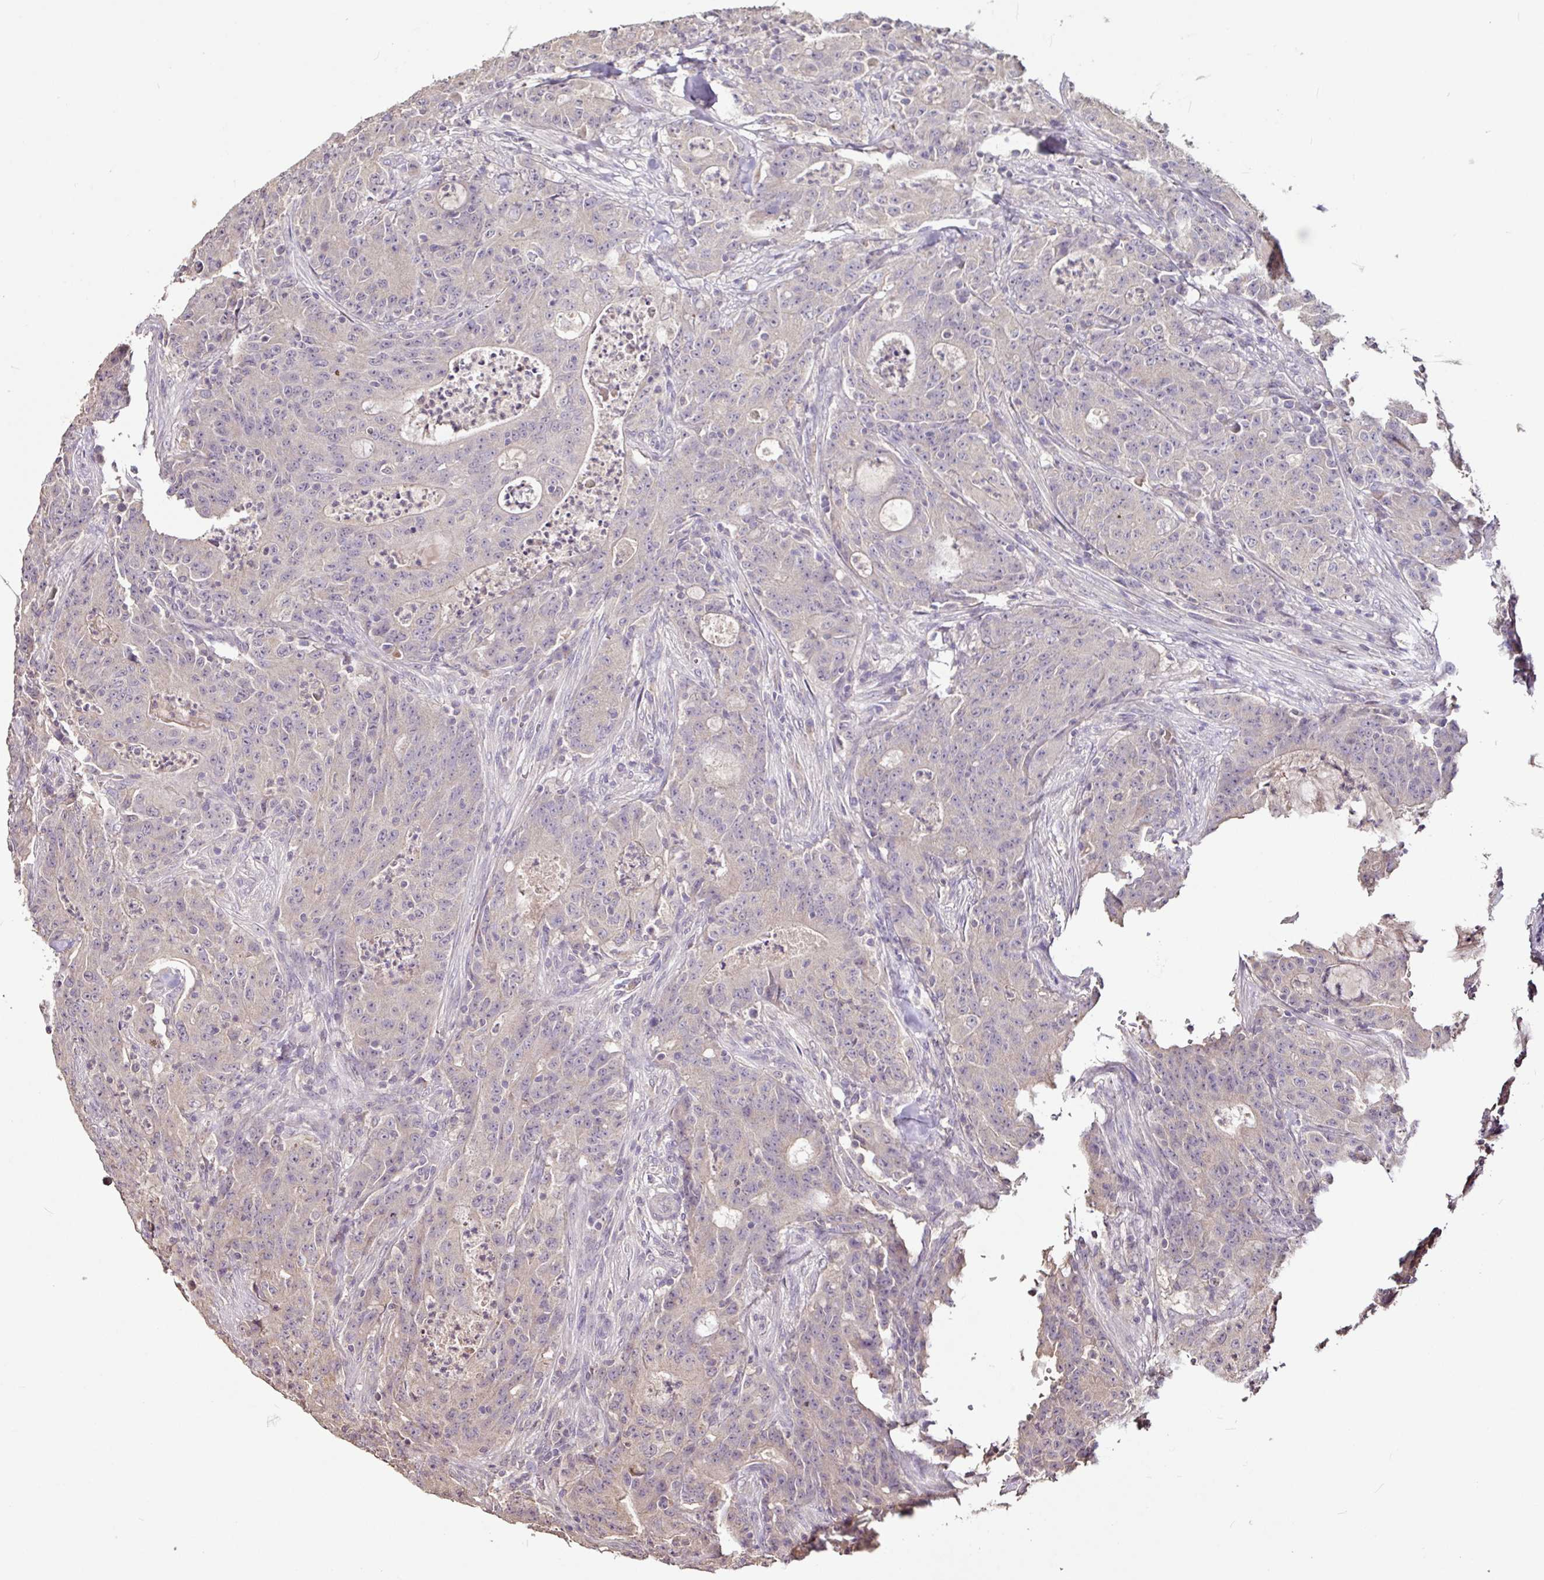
{"staining": {"intensity": "negative", "quantity": "none", "location": "none"}, "tissue": "colorectal cancer", "cell_type": "Tumor cells", "image_type": "cancer", "snomed": [{"axis": "morphology", "description": "Adenocarcinoma, NOS"}, {"axis": "topography", "description": "Colon"}], "caption": "This is an immunohistochemistry (IHC) image of colorectal cancer. There is no staining in tumor cells.", "gene": "RPL38", "patient": {"sex": "male", "age": 83}}